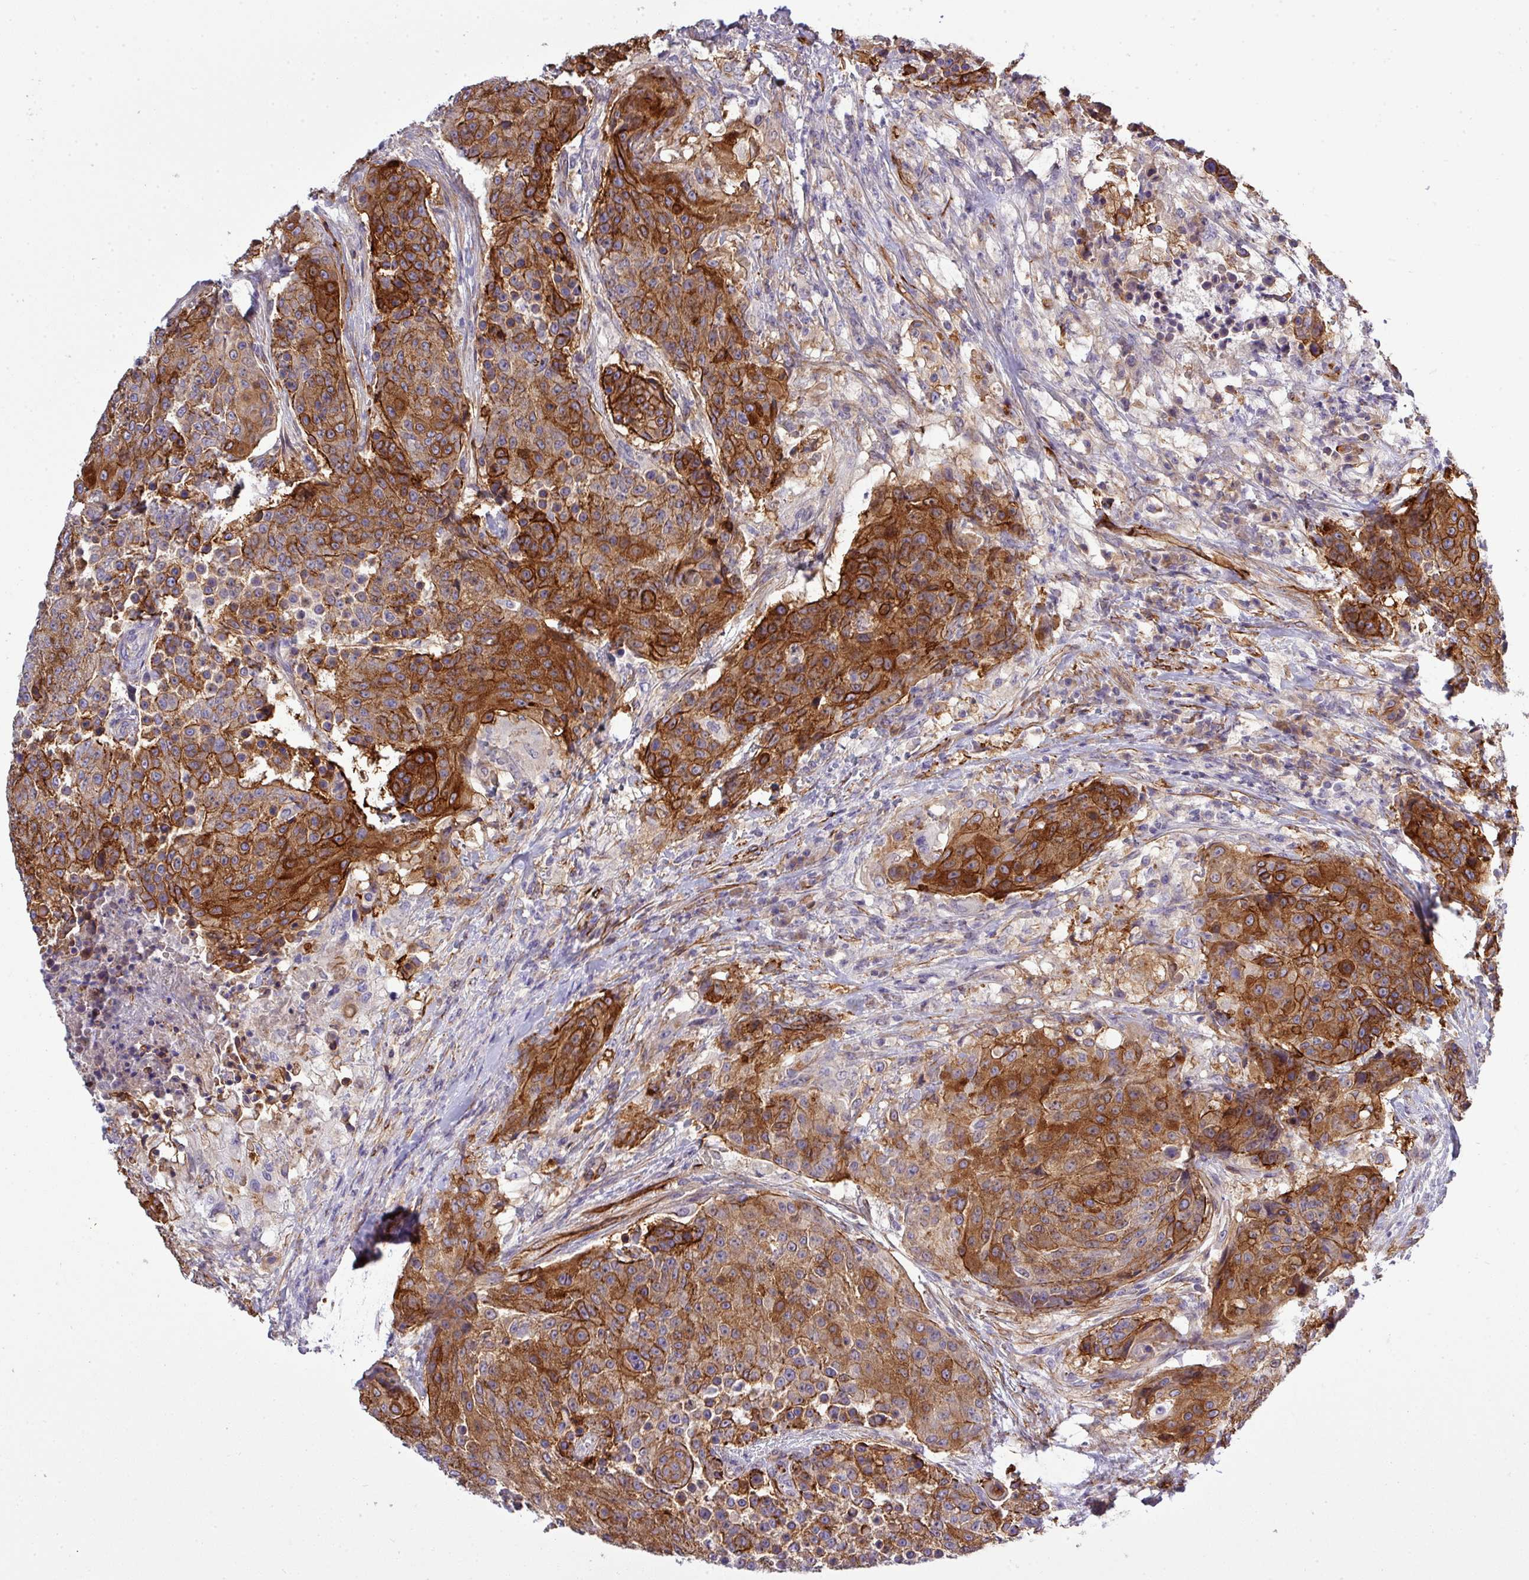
{"staining": {"intensity": "strong", "quantity": ">75%", "location": "cytoplasmic/membranous"}, "tissue": "urothelial cancer", "cell_type": "Tumor cells", "image_type": "cancer", "snomed": [{"axis": "morphology", "description": "Urothelial carcinoma, High grade"}, {"axis": "topography", "description": "Urinary bladder"}], "caption": "Brown immunohistochemical staining in high-grade urothelial carcinoma exhibits strong cytoplasmic/membranous positivity in about >75% of tumor cells. (Stains: DAB in brown, nuclei in blue, Microscopy: brightfield microscopy at high magnification).", "gene": "PARD6A", "patient": {"sex": "female", "age": 63}}